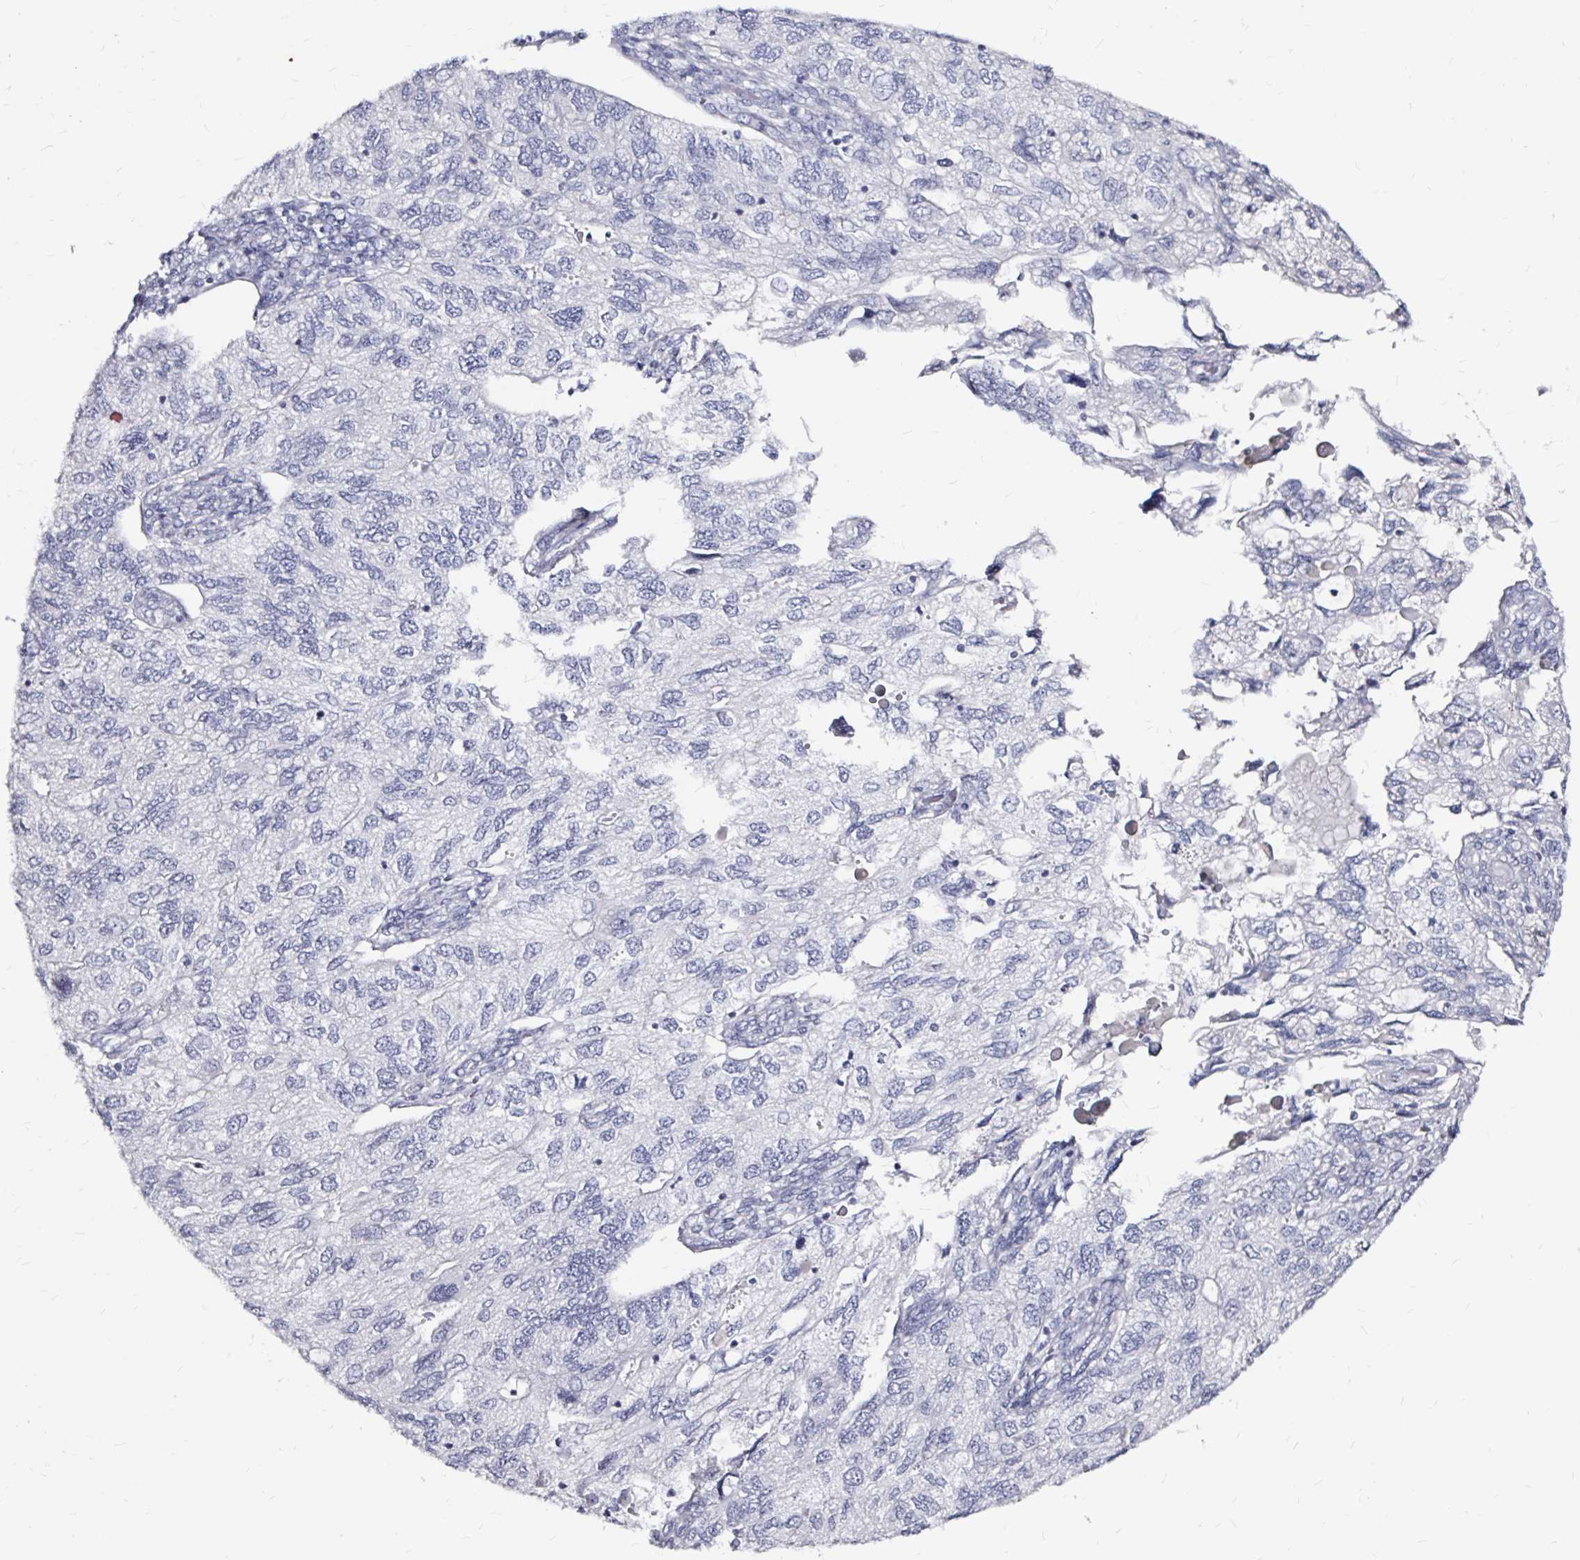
{"staining": {"intensity": "negative", "quantity": "none", "location": "none"}, "tissue": "endometrial cancer", "cell_type": "Tumor cells", "image_type": "cancer", "snomed": [{"axis": "morphology", "description": "Carcinoma, NOS"}, {"axis": "topography", "description": "Uterus"}], "caption": "Tumor cells are negative for protein expression in human carcinoma (endometrial).", "gene": "LUZP4", "patient": {"sex": "female", "age": 76}}